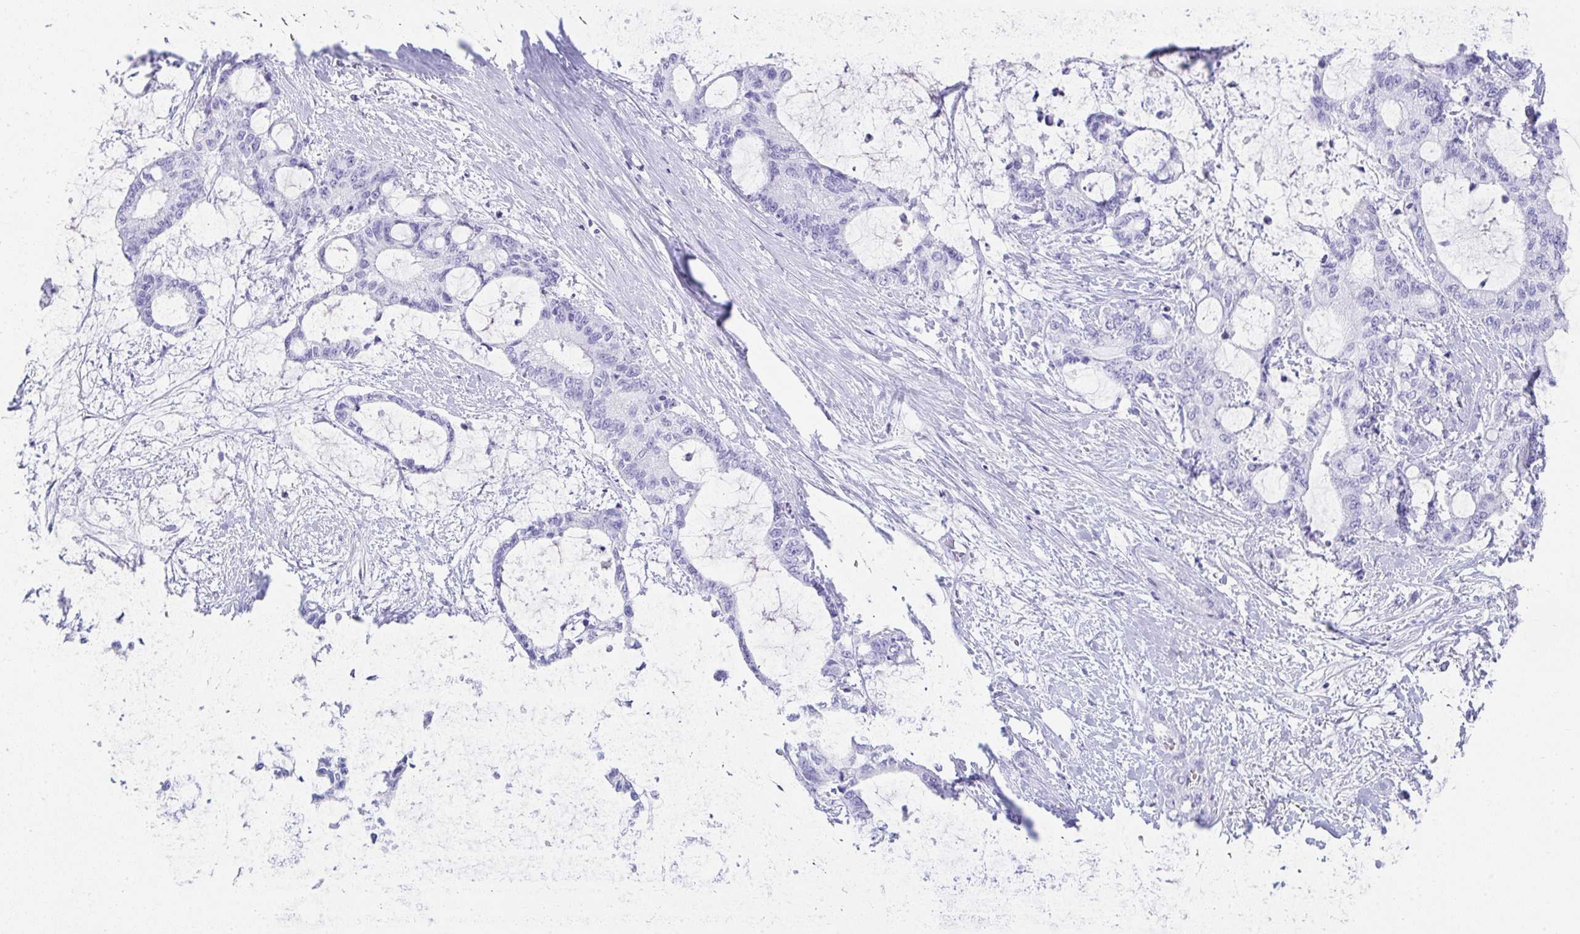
{"staining": {"intensity": "negative", "quantity": "none", "location": "none"}, "tissue": "liver cancer", "cell_type": "Tumor cells", "image_type": "cancer", "snomed": [{"axis": "morphology", "description": "Normal tissue, NOS"}, {"axis": "morphology", "description": "Cholangiocarcinoma"}, {"axis": "topography", "description": "Liver"}, {"axis": "topography", "description": "Peripheral nerve tissue"}], "caption": "Tumor cells show no significant protein staining in liver cancer (cholangiocarcinoma). The staining is performed using DAB brown chromogen with nuclei counter-stained in using hematoxylin.", "gene": "TNNT1", "patient": {"sex": "female", "age": 73}}